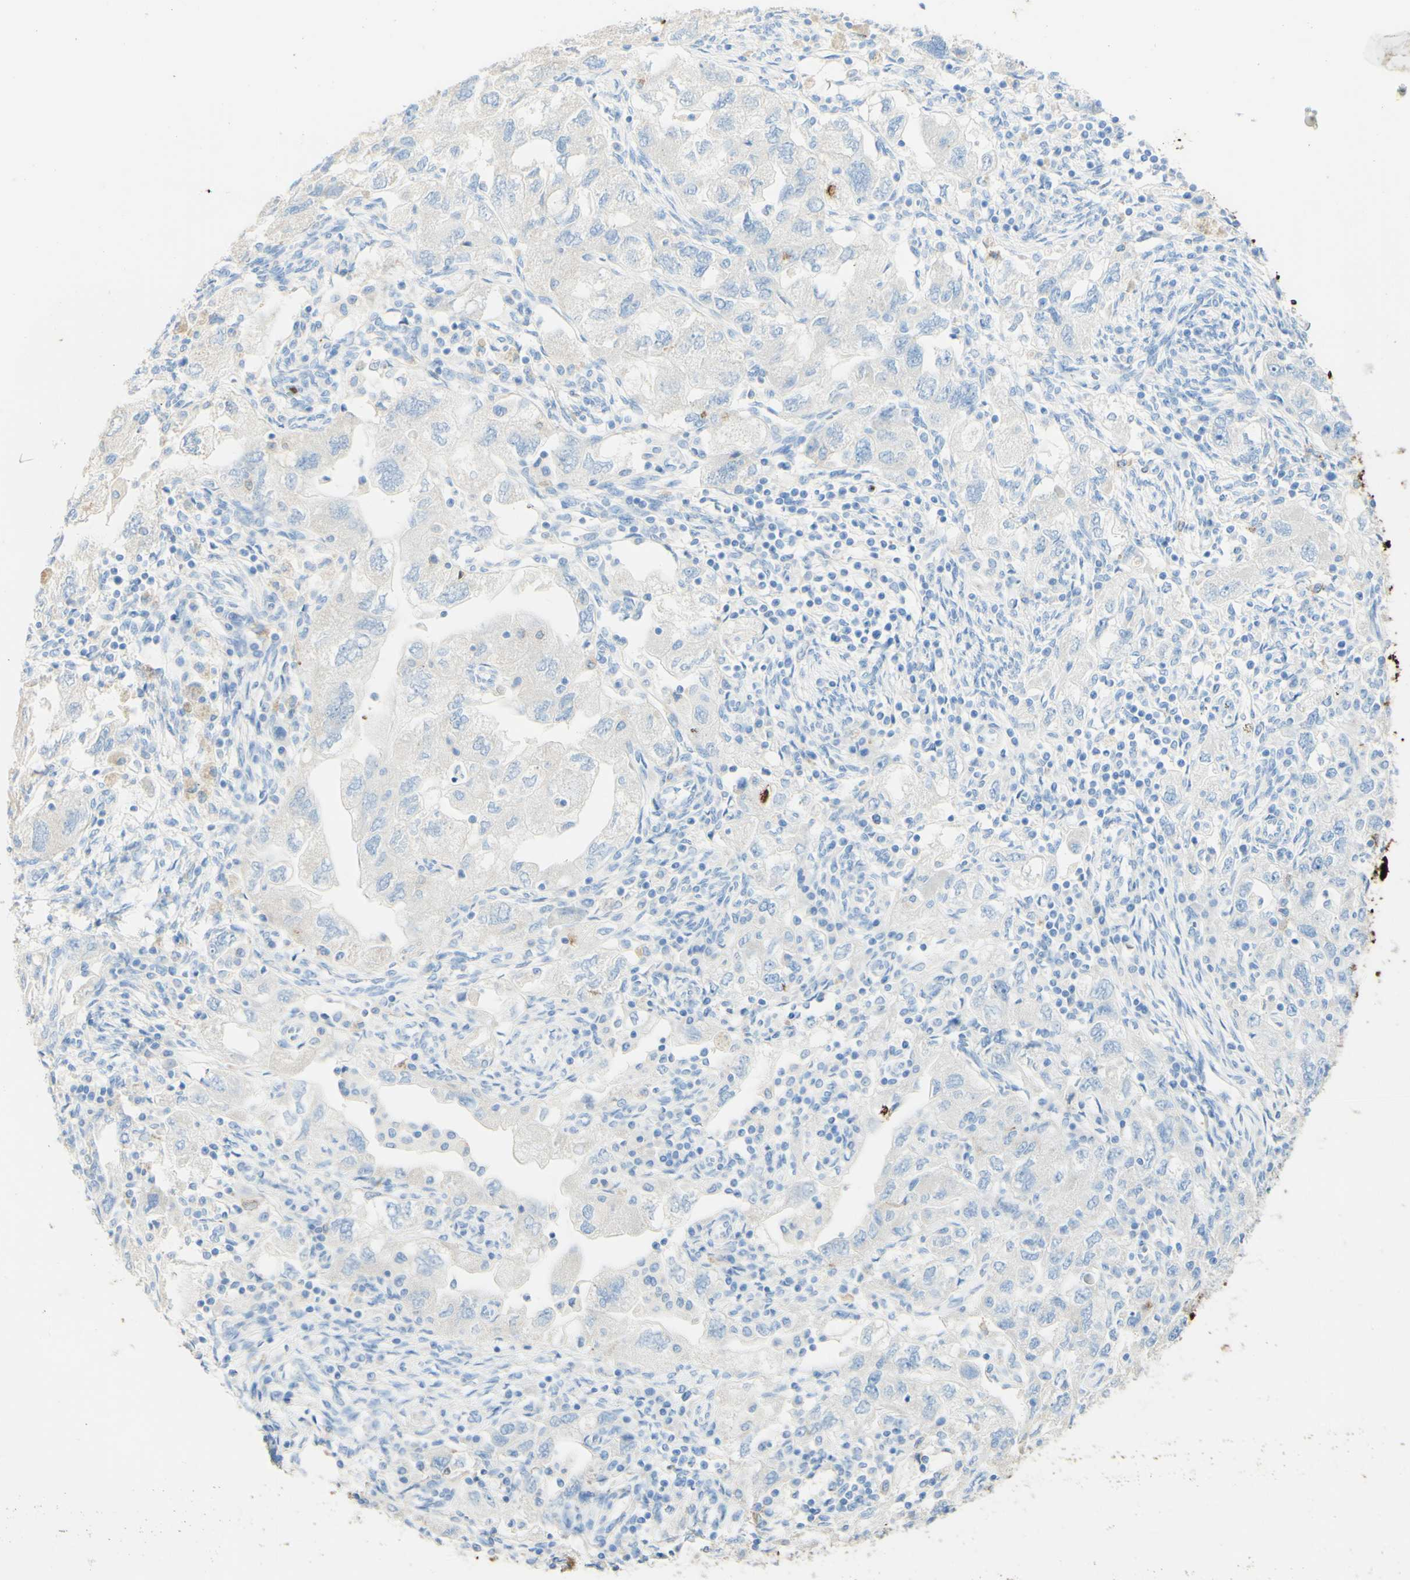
{"staining": {"intensity": "negative", "quantity": "none", "location": "none"}, "tissue": "ovarian cancer", "cell_type": "Tumor cells", "image_type": "cancer", "snomed": [{"axis": "morphology", "description": "Carcinoma, NOS"}, {"axis": "morphology", "description": "Cystadenocarcinoma, serous, NOS"}, {"axis": "topography", "description": "Ovary"}], "caption": "This is an IHC histopathology image of ovarian cancer (carcinoma). There is no positivity in tumor cells.", "gene": "PIGR", "patient": {"sex": "female", "age": 69}}